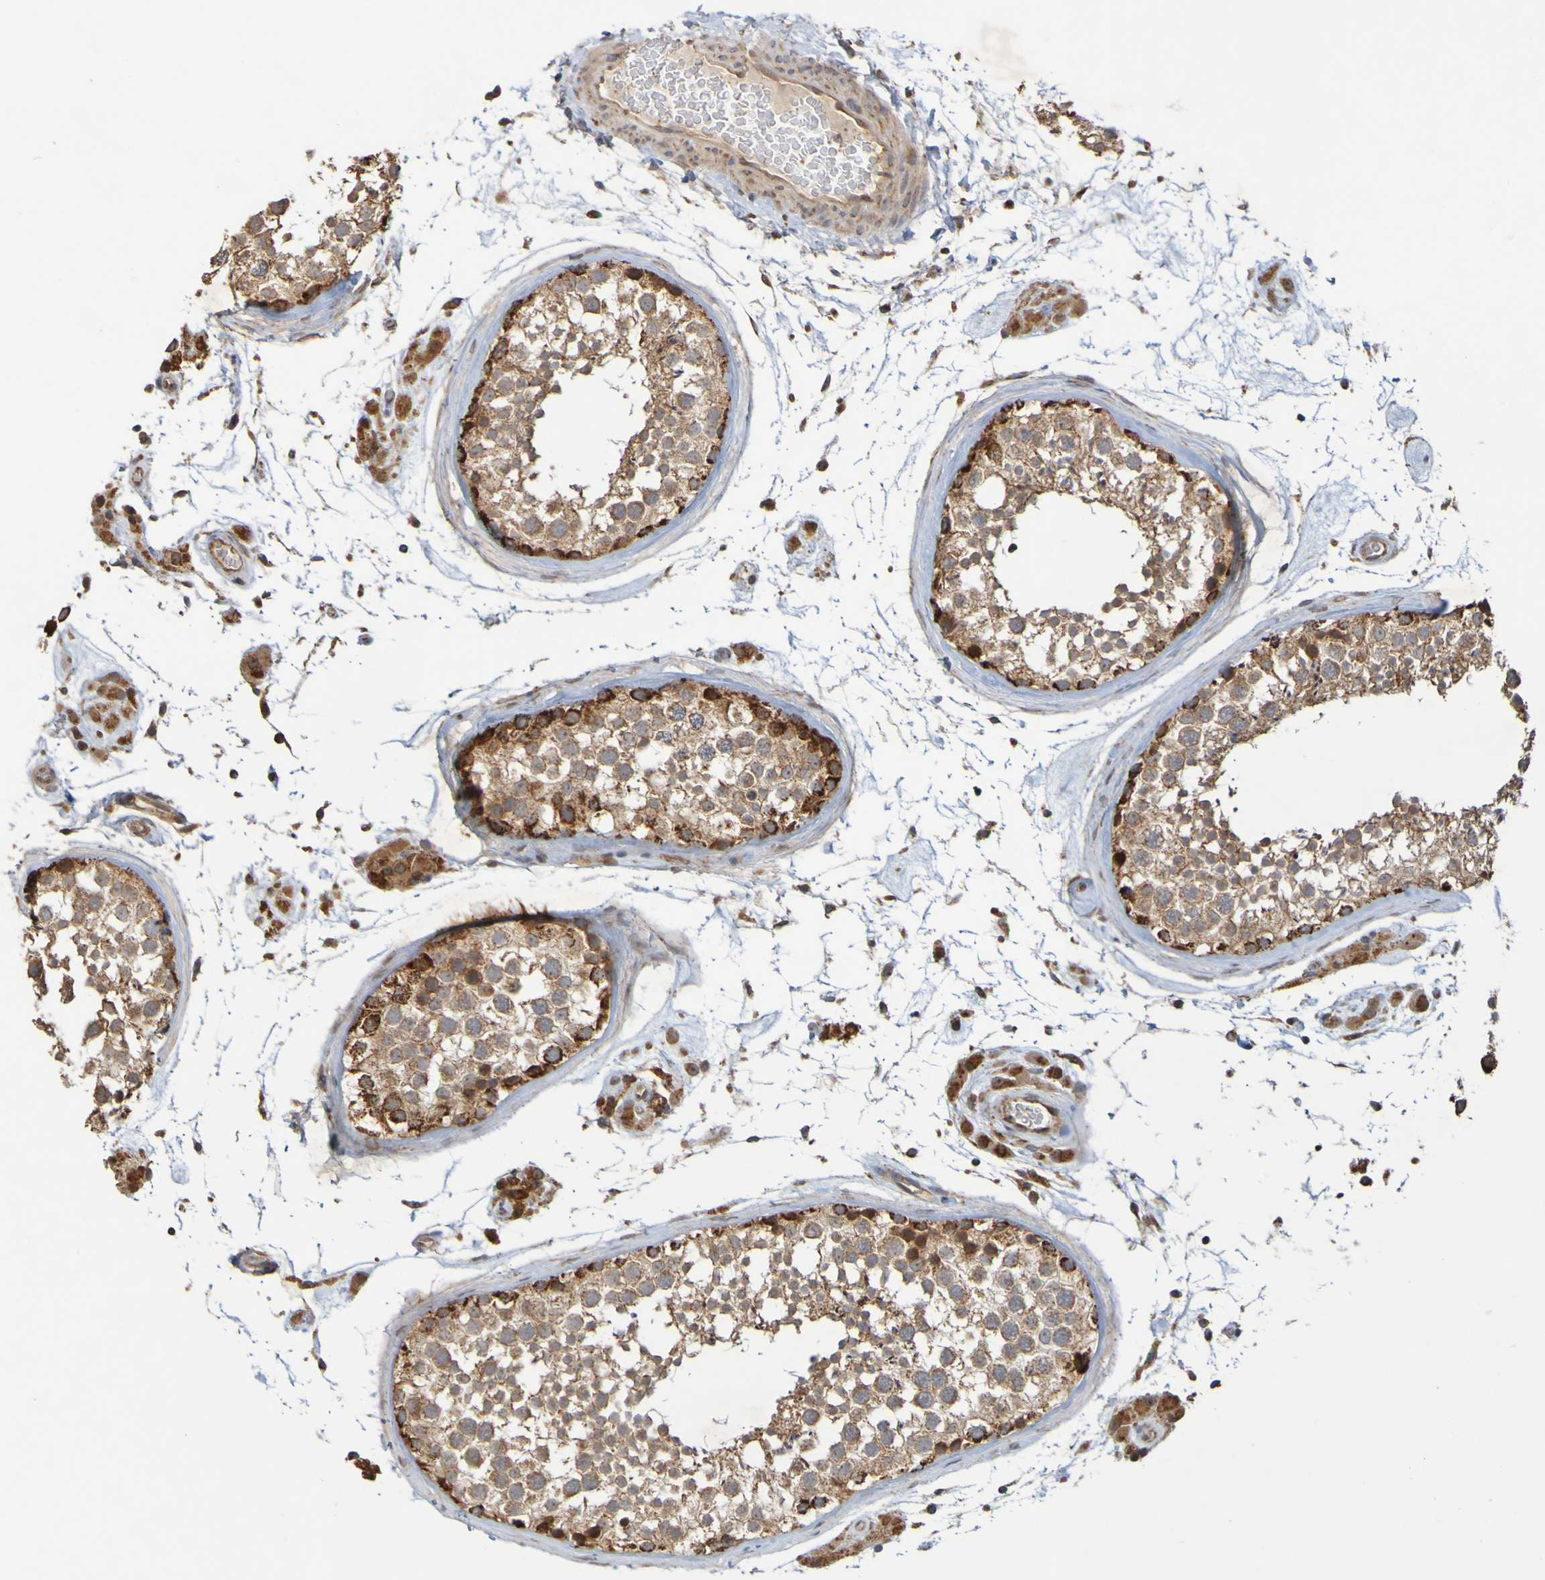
{"staining": {"intensity": "strong", "quantity": ">75%", "location": "cytoplasmic/membranous"}, "tissue": "testis", "cell_type": "Cells in seminiferous ducts", "image_type": "normal", "snomed": [{"axis": "morphology", "description": "Normal tissue, NOS"}, {"axis": "topography", "description": "Testis"}], "caption": "Unremarkable testis exhibits strong cytoplasmic/membranous expression in approximately >75% of cells in seminiferous ducts The staining was performed using DAB (3,3'-diaminobenzidine), with brown indicating positive protein expression. Nuclei are stained blue with hematoxylin..", "gene": "TMBIM1", "patient": {"sex": "male", "age": 46}}